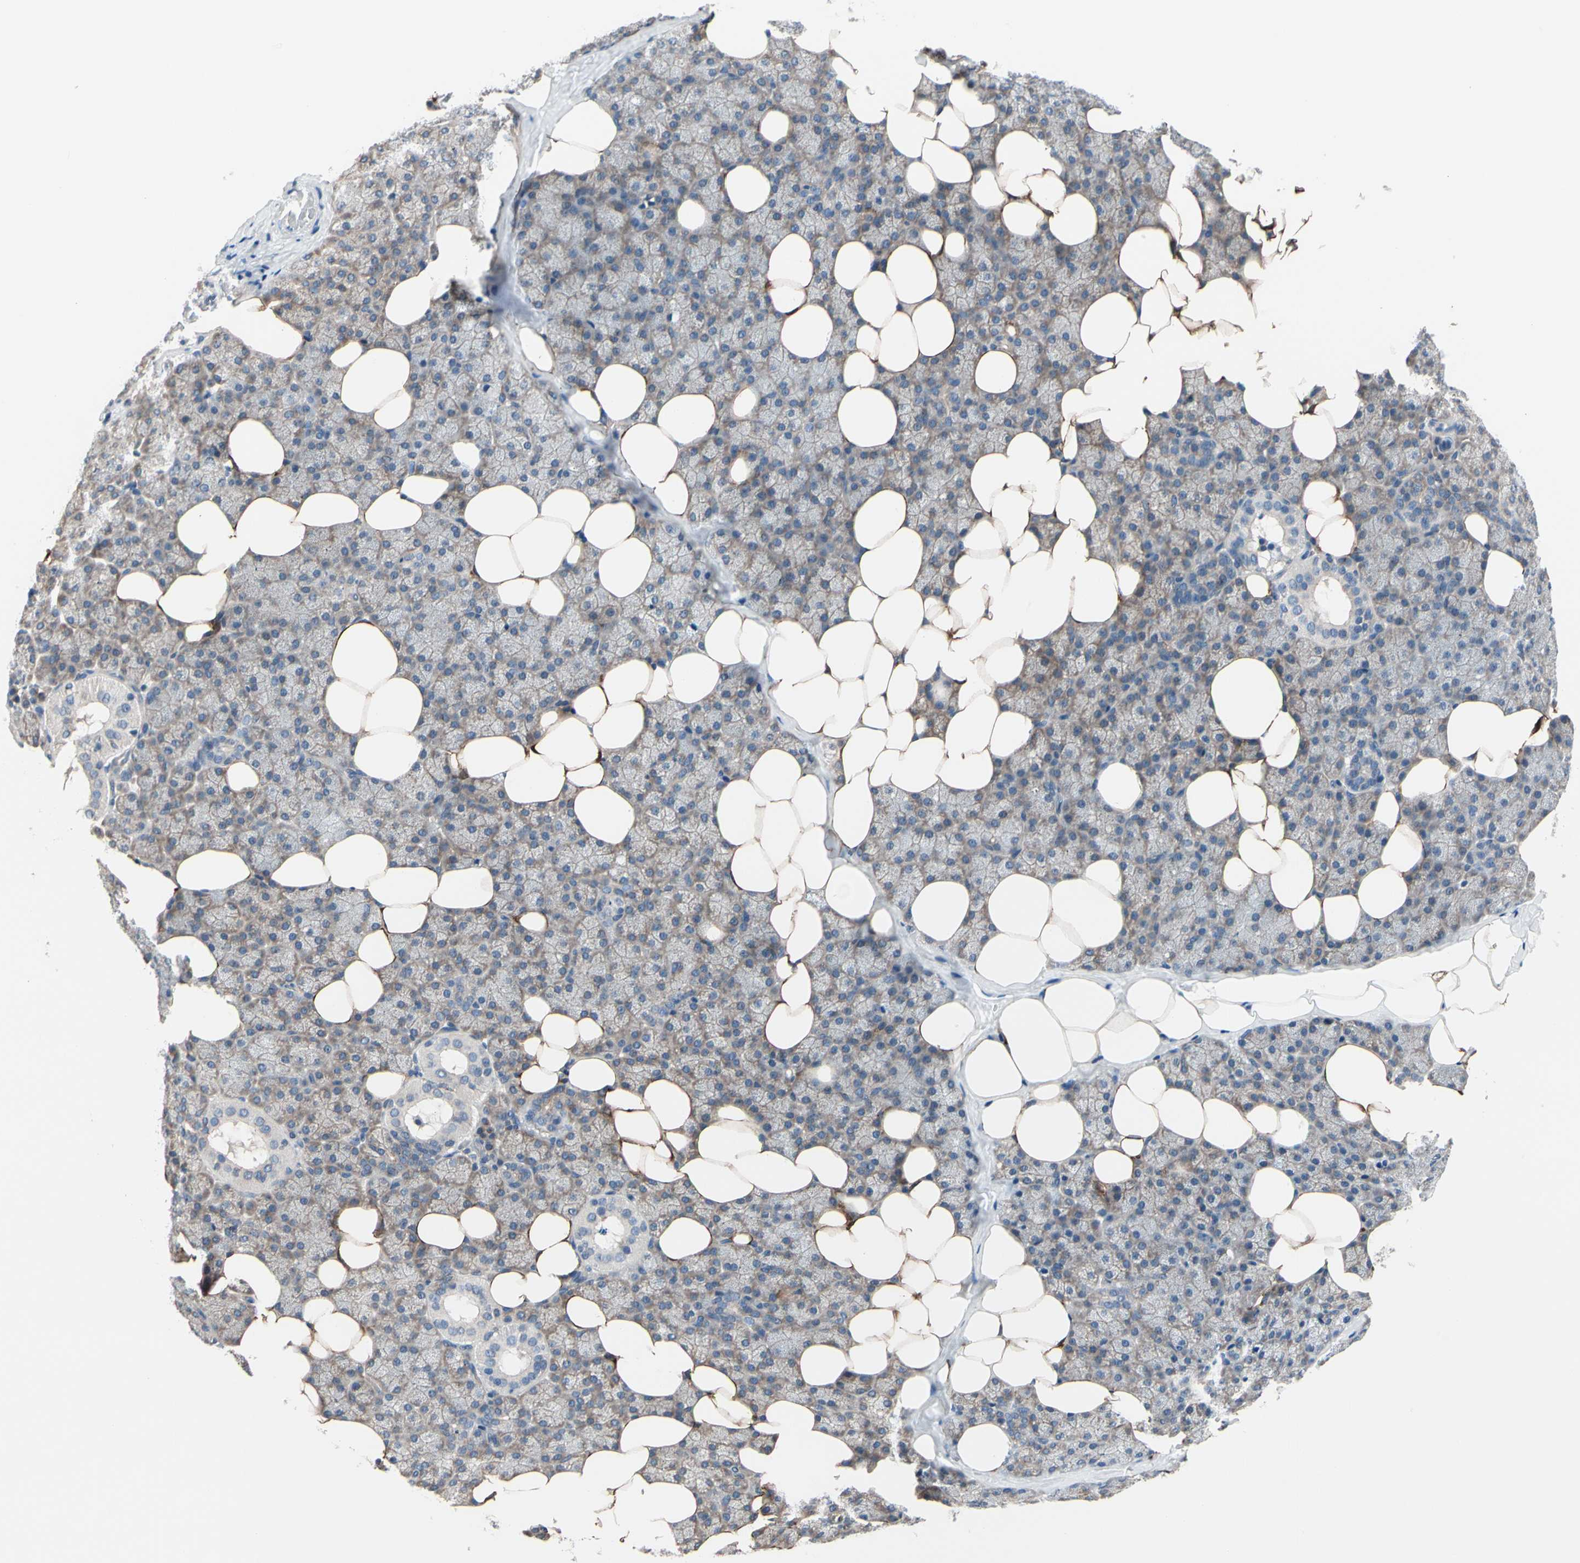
{"staining": {"intensity": "weak", "quantity": "25%-75%", "location": "cytoplasmic/membranous"}, "tissue": "salivary gland", "cell_type": "Glandular cells", "image_type": "normal", "snomed": [{"axis": "morphology", "description": "Normal tissue, NOS"}, {"axis": "topography", "description": "Lymph node"}, {"axis": "topography", "description": "Salivary gland"}], "caption": "IHC photomicrograph of benign human salivary gland stained for a protein (brown), which shows low levels of weak cytoplasmic/membranous staining in about 25%-75% of glandular cells.", "gene": "PRKAR2B", "patient": {"sex": "male", "age": 8}}